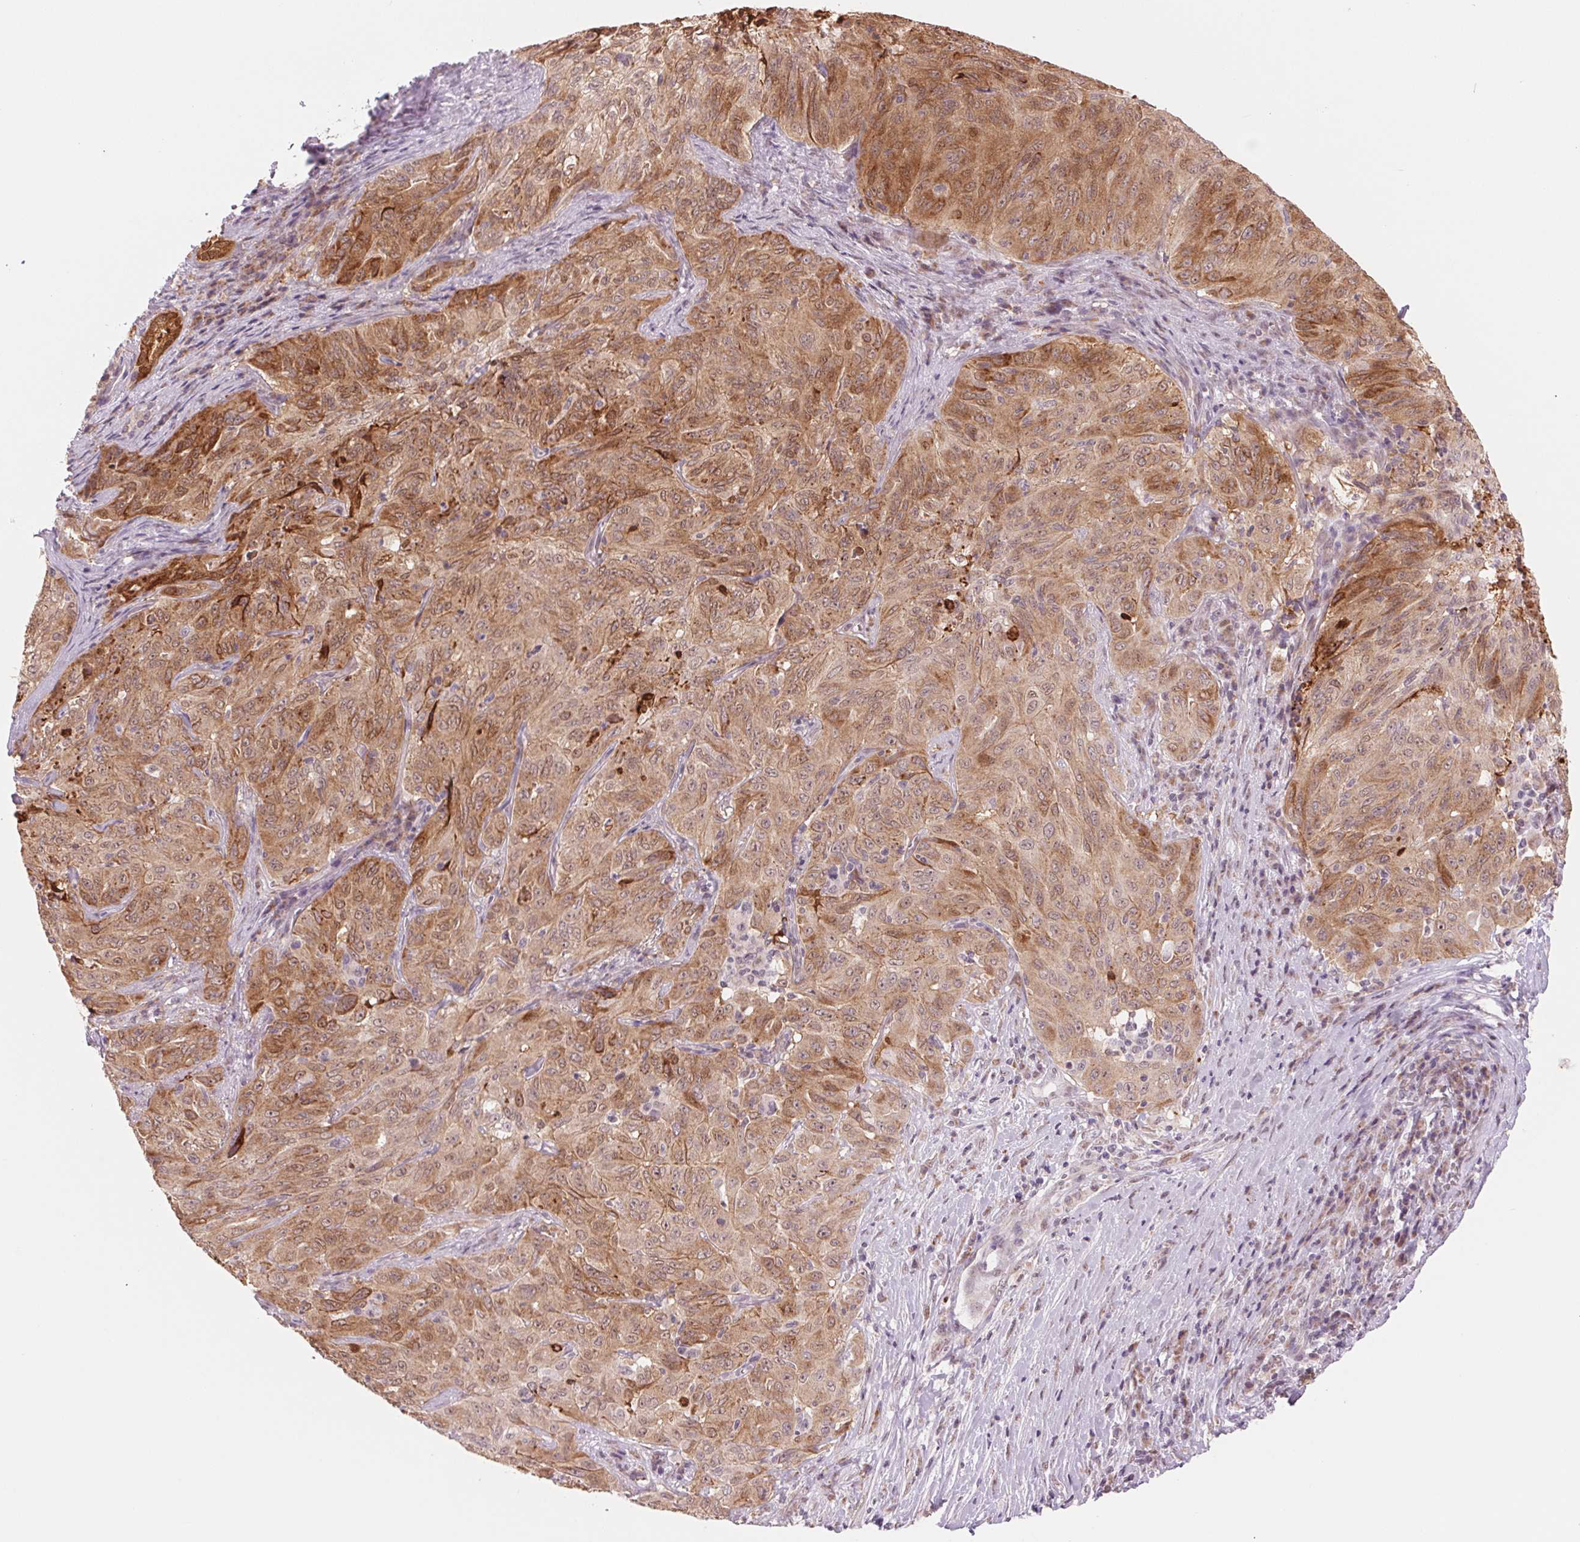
{"staining": {"intensity": "moderate", "quantity": ">75%", "location": "cytoplasmic/membranous"}, "tissue": "pancreatic cancer", "cell_type": "Tumor cells", "image_type": "cancer", "snomed": [{"axis": "morphology", "description": "Adenocarcinoma, NOS"}, {"axis": "topography", "description": "Pancreas"}], "caption": "Protein expression analysis of pancreatic adenocarcinoma shows moderate cytoplasmic/membranous expression in about >75% of tumor cells.", "gene": "ARHGAP32", "patient": {"sex": "male", "age": 63}}